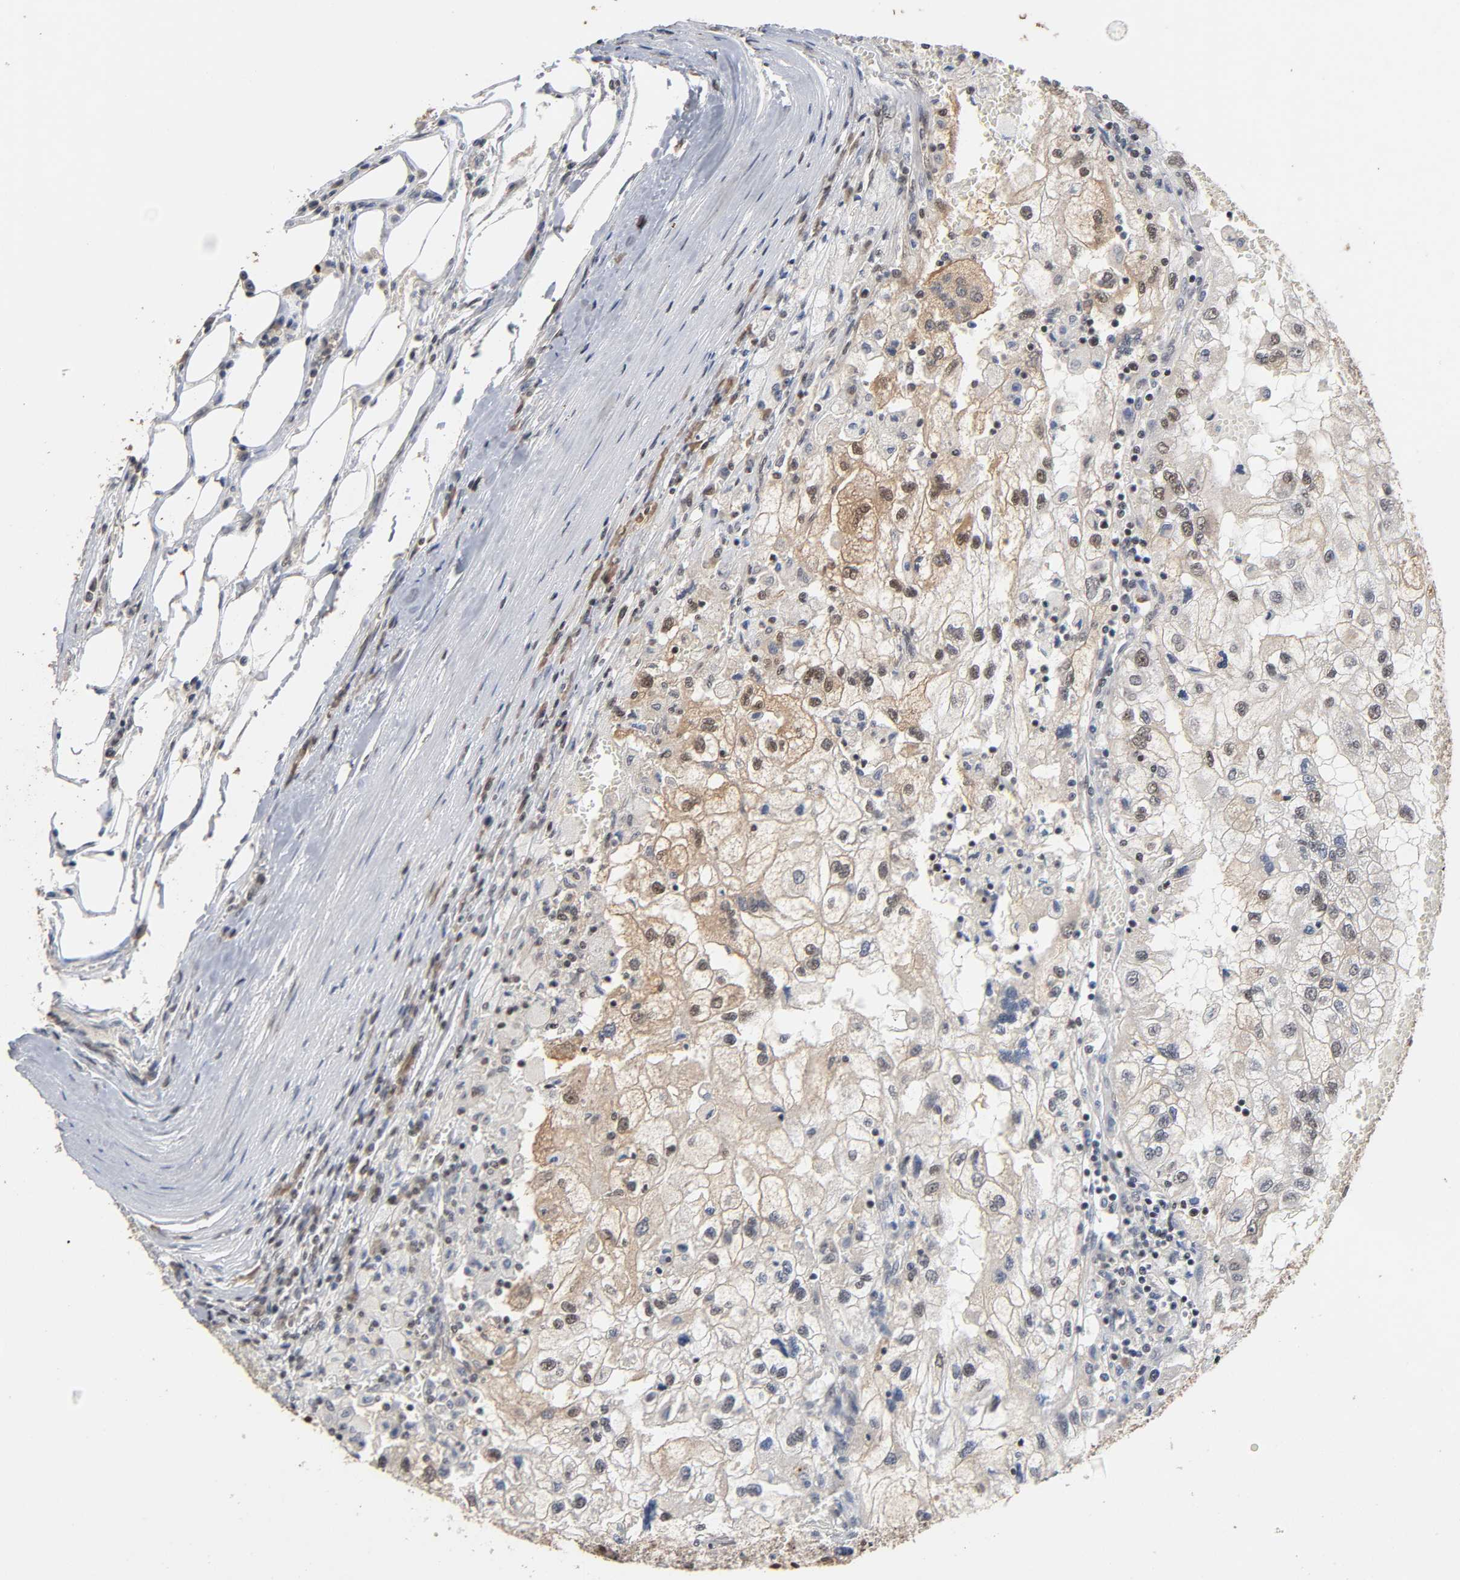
{"staining": {"intensity": "moderate", "quantity": "25%-75%", "location": "cytoplasmic/membranous,nuclear"}, "tissue": "renal cancer", "cell_type": "Tumor cells", "image_type": "cancer", "snomed": [{"axis": "morphology", "description": "Normal tissue, NOS"}, {"axis": "morphology", "description": "Adenocarcinoma, NOS"}, {"axis": "topography", "description": "Kidney"}], "caption": "A micrograph of human renal adenocarcinoma stained for a protein reveals moderate cytoplasmic/membranous and nuclear brown staining in tumor cells. (Stains: DAB in brown, nuclei in blue, Microscopy: brightfield microscopy at high magnification).", "gene": "ZNF384", "patient": {"sex": "male", "age": 71}}